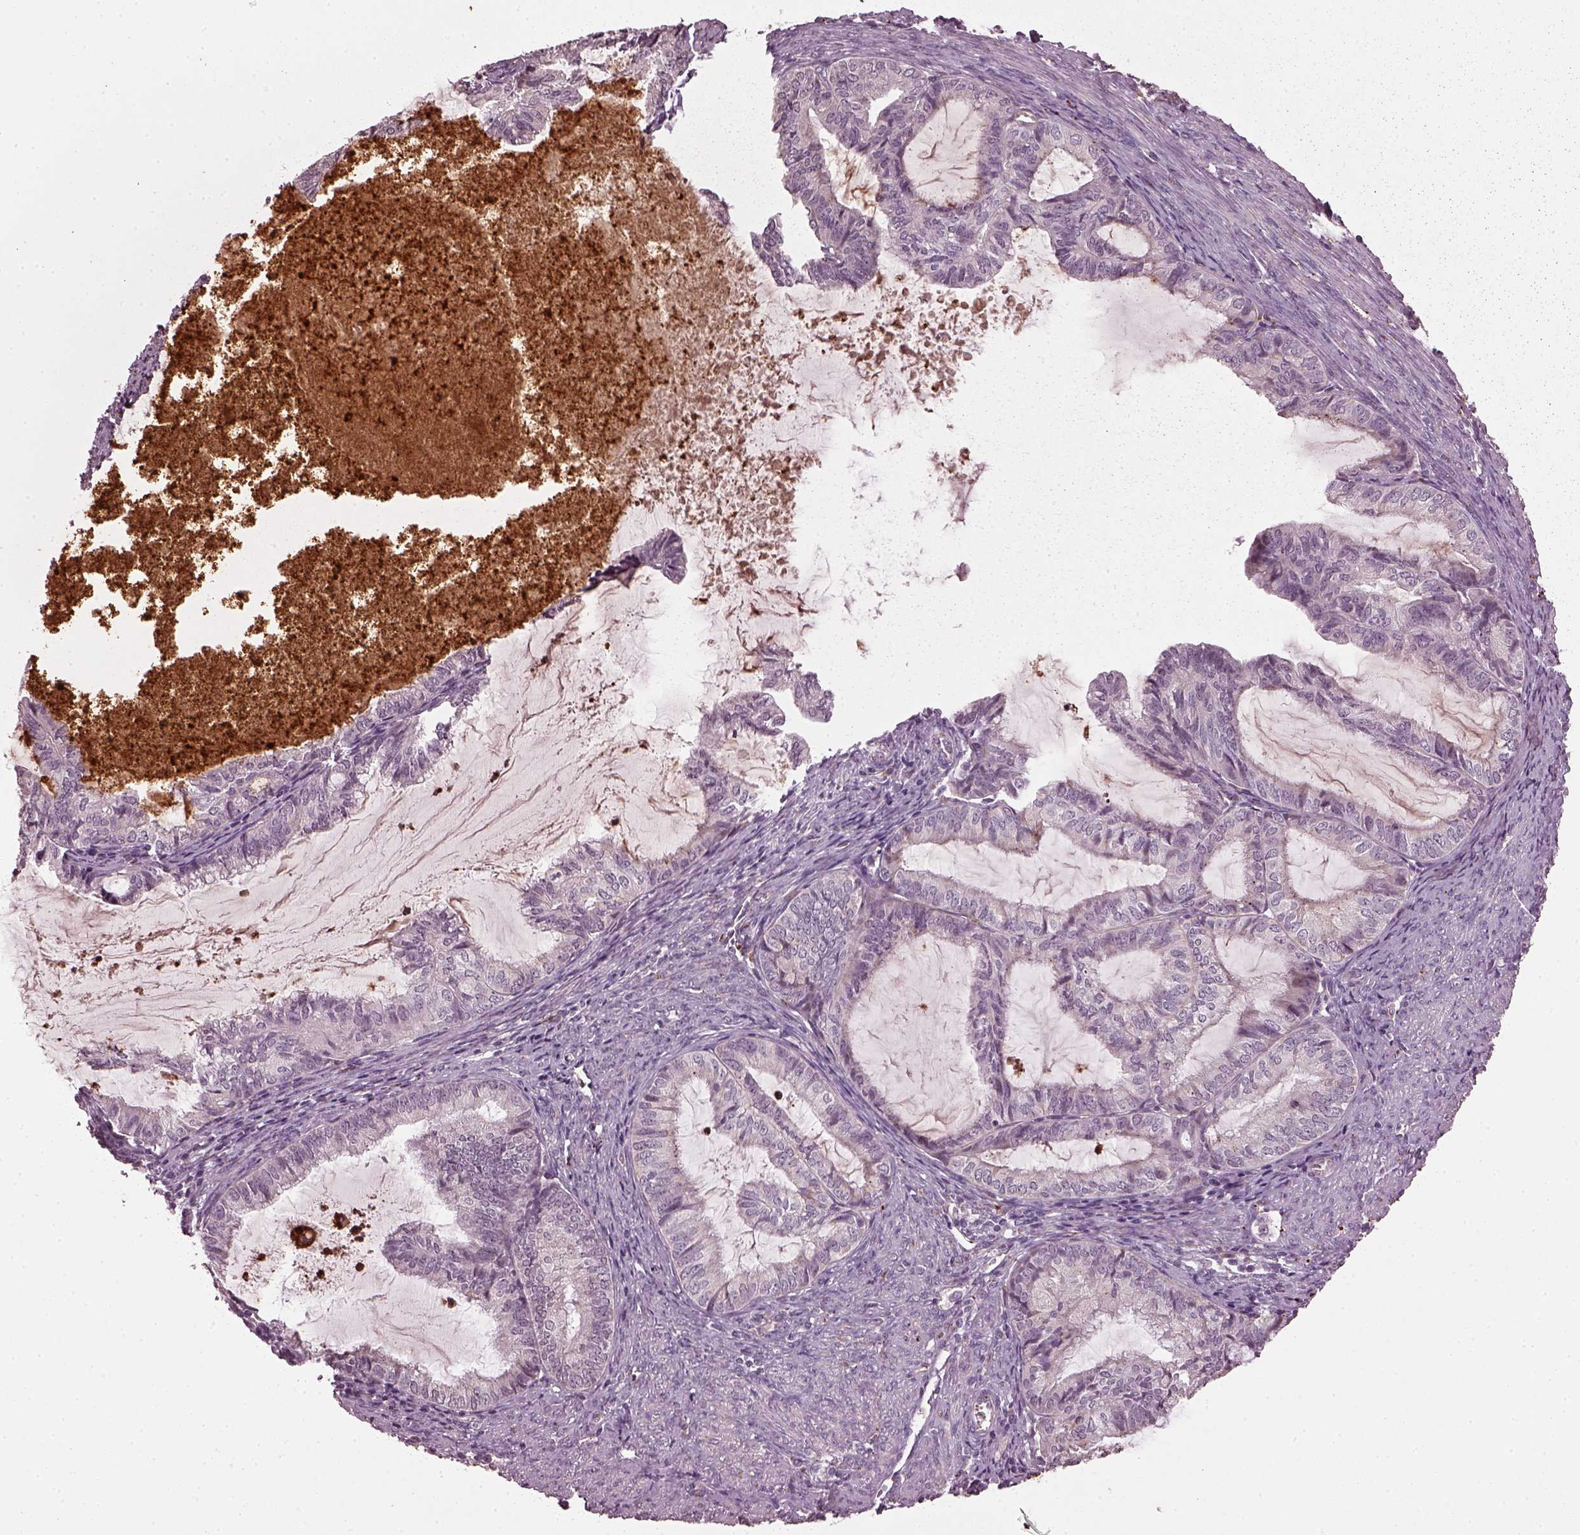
{"staining": {"intensity": "negative", "quantity": "none", "location": "none"}, "tissue": "endometrial cancer", "cell_type": "Tumor cells", "image_type": "cancer", "snomed": [{"axis": "morphology", "description": "Adenocarcinoma, NOS"}, {"axis": "topography", "description": "Endometrium"}], "caption": "Immunohistochemistry of human adenocarcinoma (endometrial) displays no staining in tumor cells. (DAB IHC, high magnification).", "gene": "RUFY3", "patient": {"sex": "female", "age": 86}}